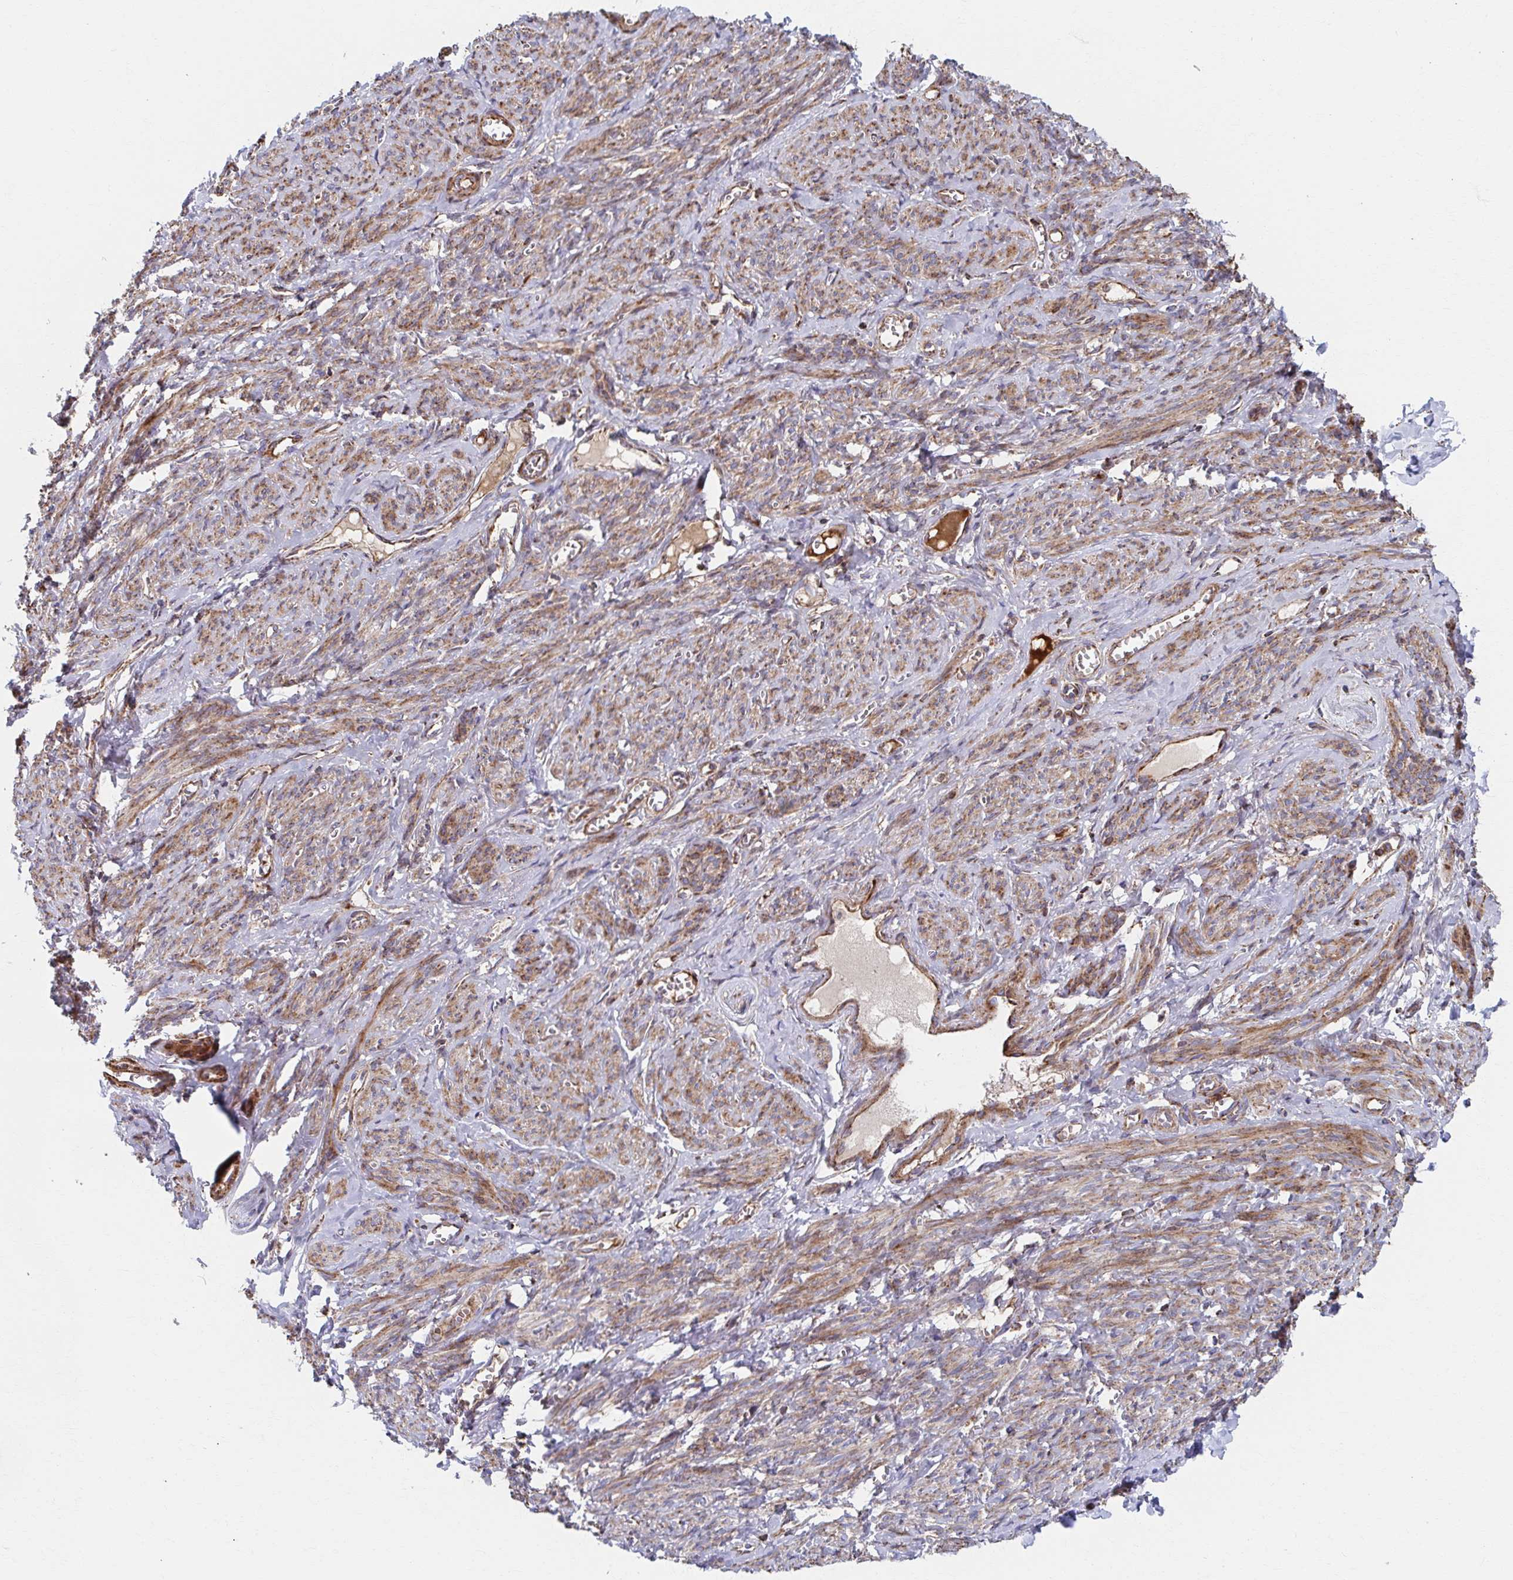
{"staining": {"intensity": "moderate", "quantity": ">75%", "location": "cytoplasmic/membranous"}, "tissue": "smooth muscle", "cell_type": "Smooth muscle cells", "image_type": "normal", "snomed": [{"axis": "morphology", "description": "Normal tissue, NOS"}, {"axis": "topography", "description": "Smooth muscle"}], "caption": "Immunohistochemistry (DAB (3,3'-diaminobenzidine)) staining of unremarkable smooth muscle shows moderate cytoplasmic/membranous protein staining in approximately >75% of smooth muscle cells. Using DAB (brown) and hematoxylin (blue) stains, captured at high magnification using brightfield microscopy.", "gene": "SAT1", "patient": {"sex": "female", "age": 65}}